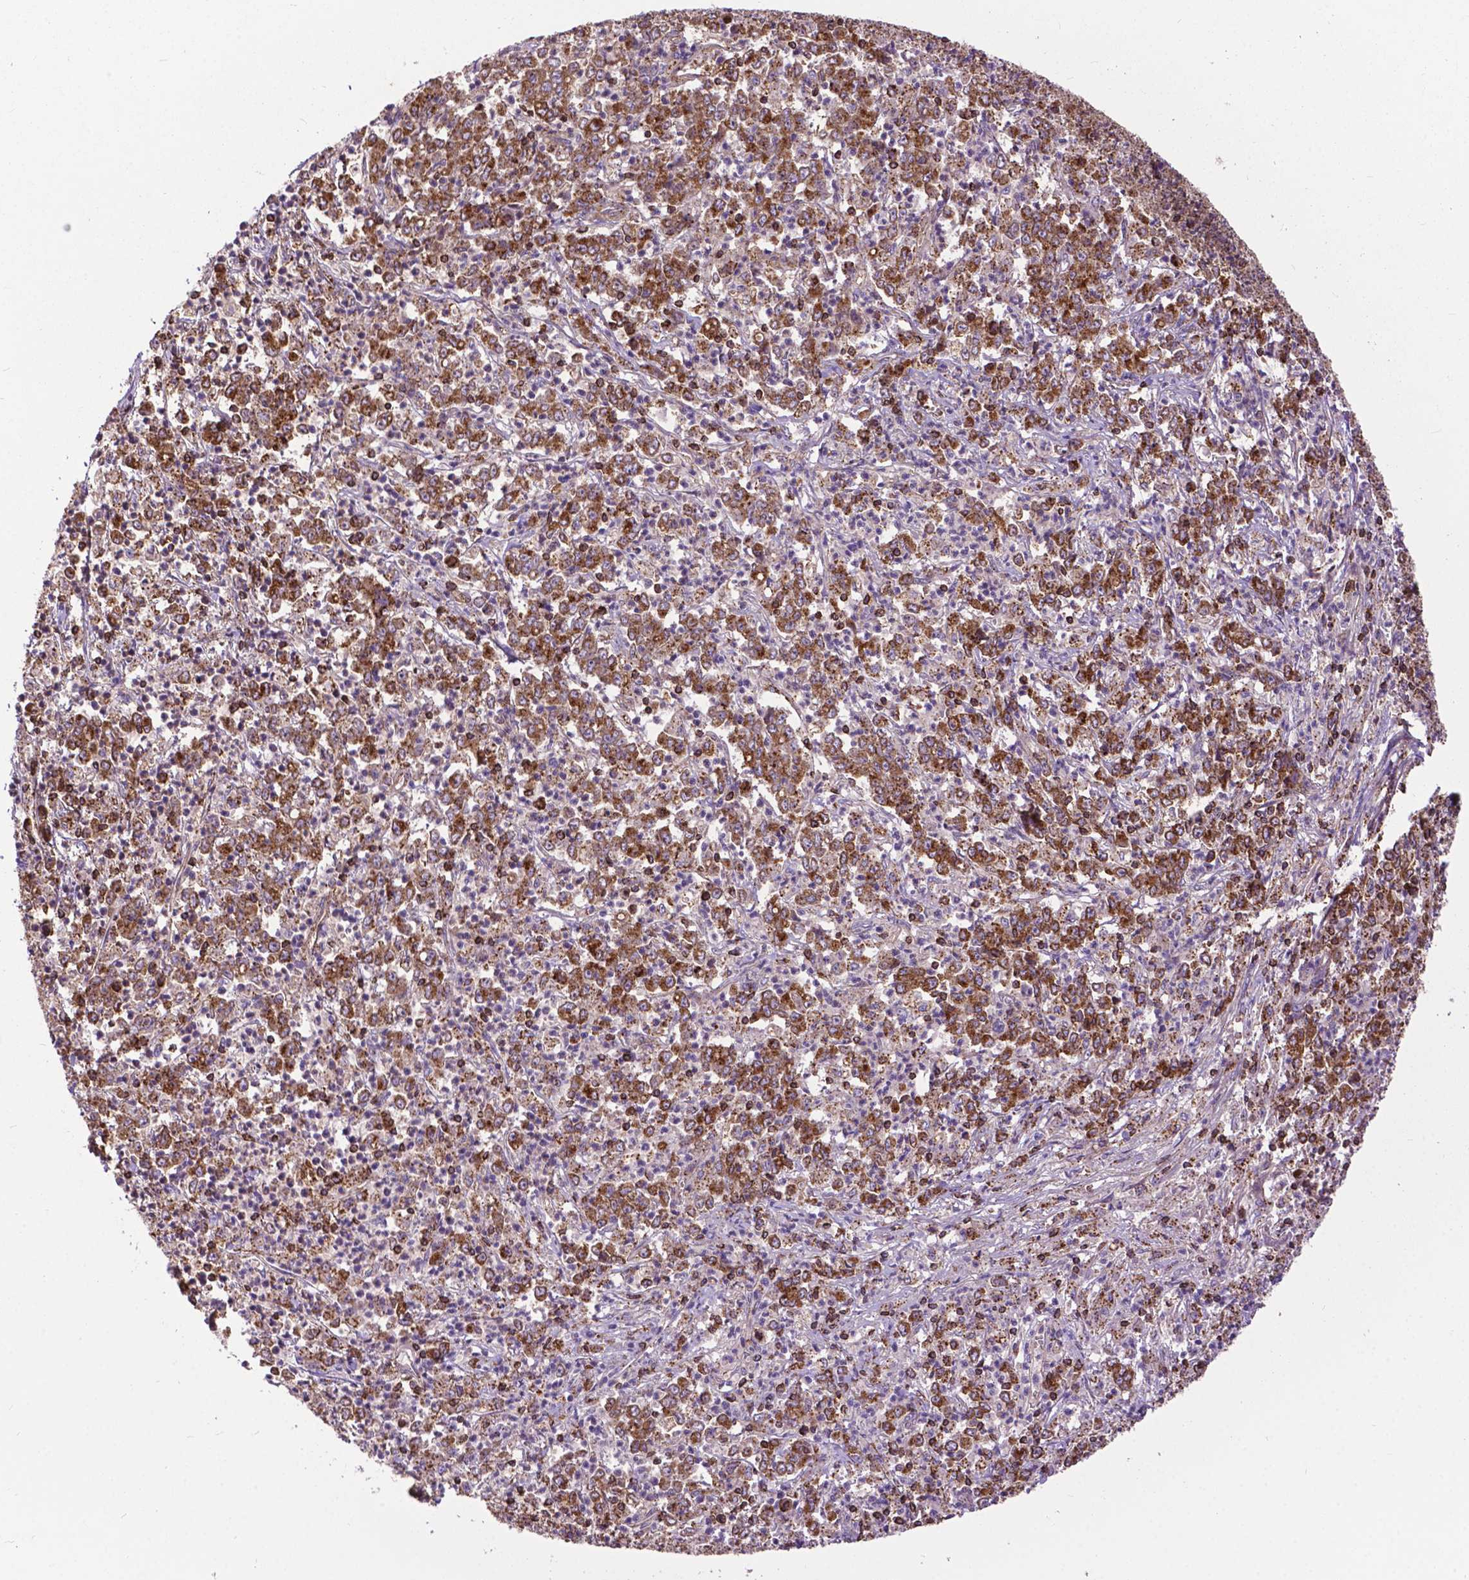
{"staining": {"intensity": "moderate", "quantity": ">75%", "location": "cytoplasmic/membranous"}, "tissue": "stomach cancer", "cell_type": "Tumor cells", "image_type": "cancer", "snomed": [{"axis": "morphology", "description": "Adenocarcinoma, NOS"}, {"axis": "topography", "description": "Stomach, lower"}], "caption": "Brown immunohistochemical staining in human stomach adenocarcinoma displays moderate cytoplasmic/membranous positivity in about >75% of tumor cells. The staining was performed using DAB (3,3'-diaminobenzidine), with brown indicating positive protein expression. Nuclei are stained blue with hematoxylin.", "gene": "CHMP4A", "patient": {"sex": "female", "age": 71}}